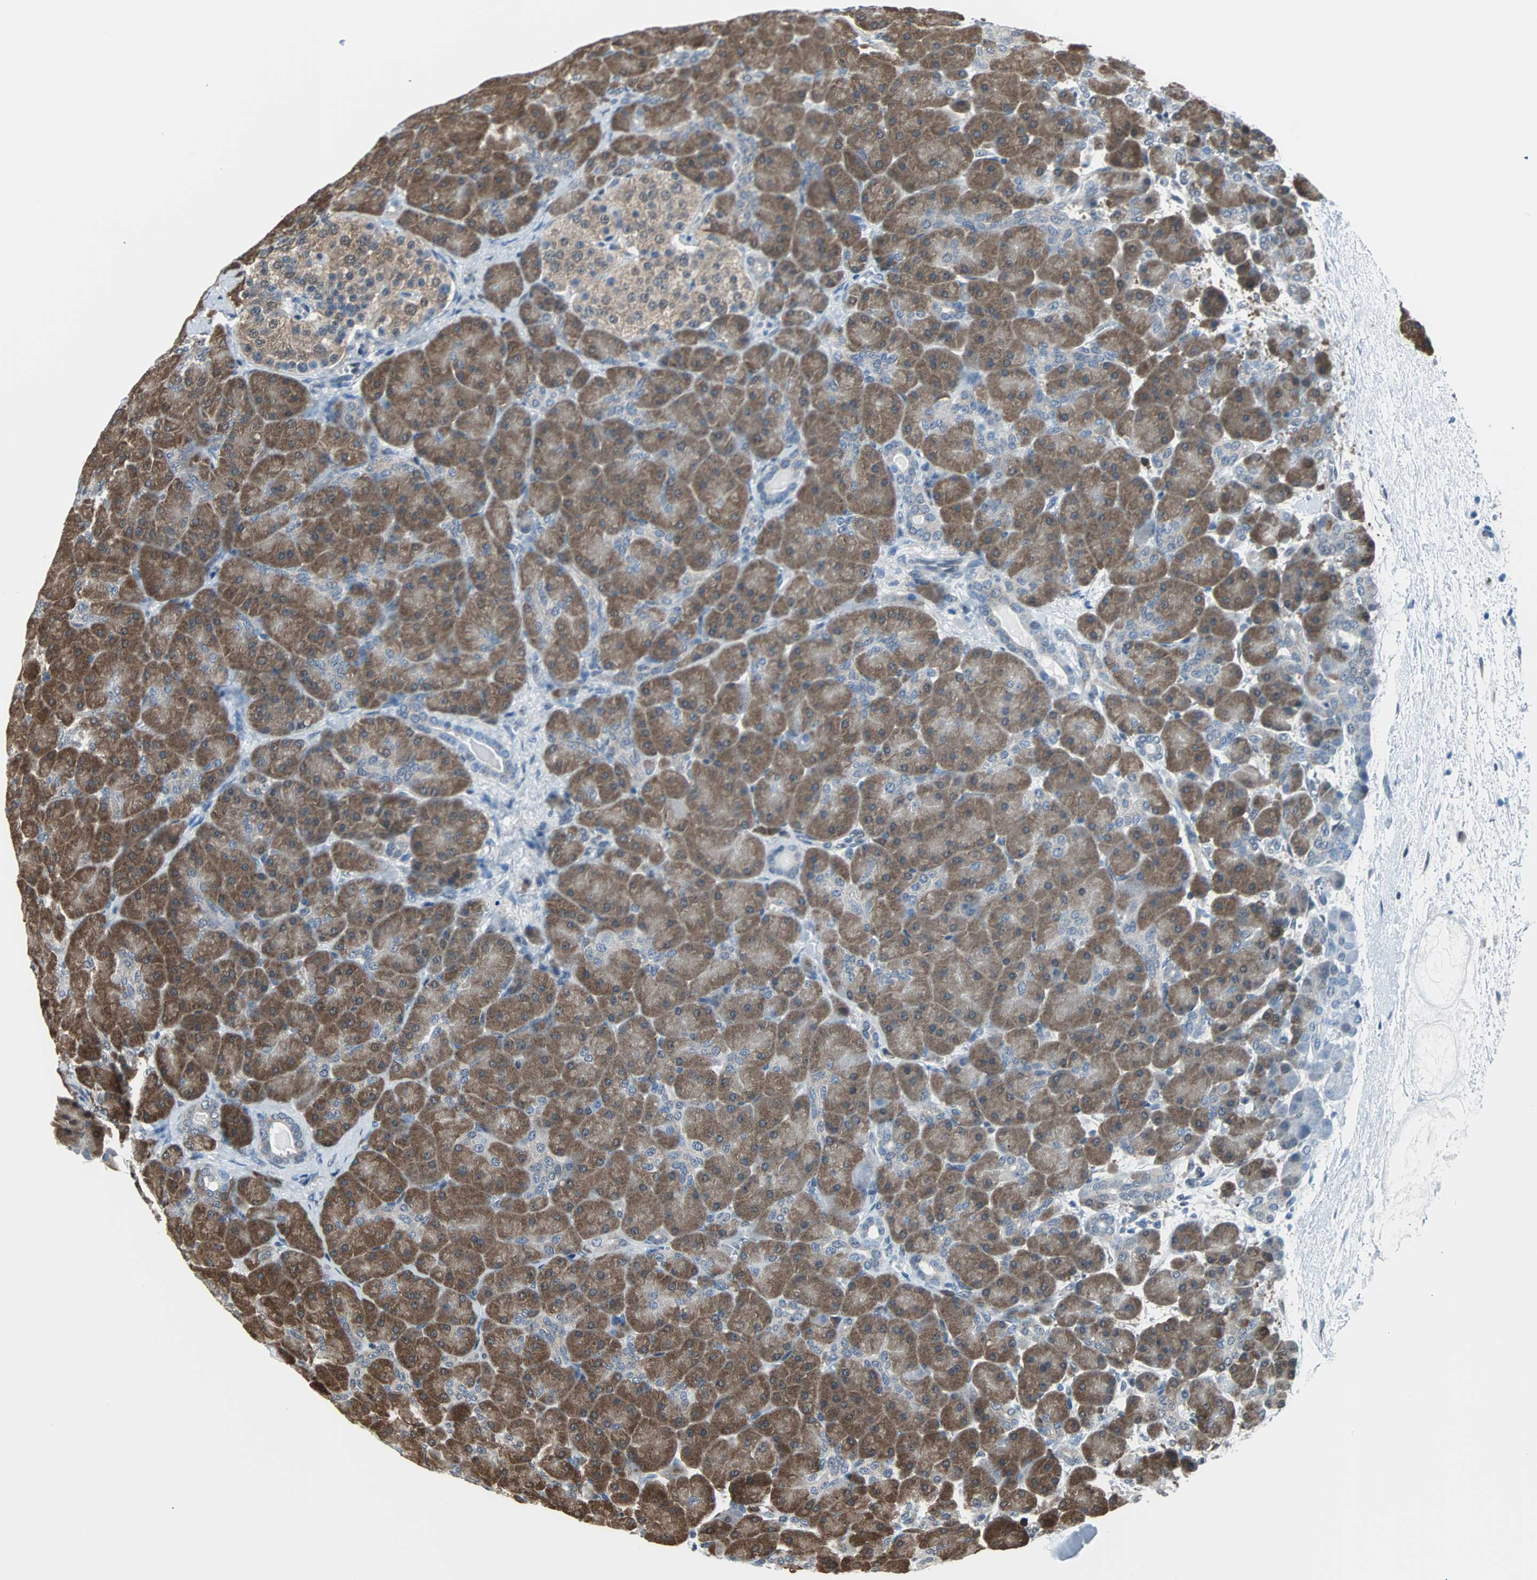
{"staining": {"intensity": "moderate", "quantity": ">75%", "location": "cytoplasmic/membranous"}, "tissue": "pancreas", "cell_type": "Exocrine glandular cells", "image_type": "normal", "snomed": [{"axis": "morphology", "description": "Normal tissue, NOS"}, {"axis": "topography", "description": "Pancreas"}], "caption": "Protein expression analysis of benign human pancreas reveals moderate cytoplasmic/membranous expression in approximately >75% of exocrine glandular cells. (Stains: DAB in brown, nuclei in blue, Microscopy: brightfield microscopy at high magnification).", "gene": "VCP", "patient": {"sex": "male", "age": 66}}